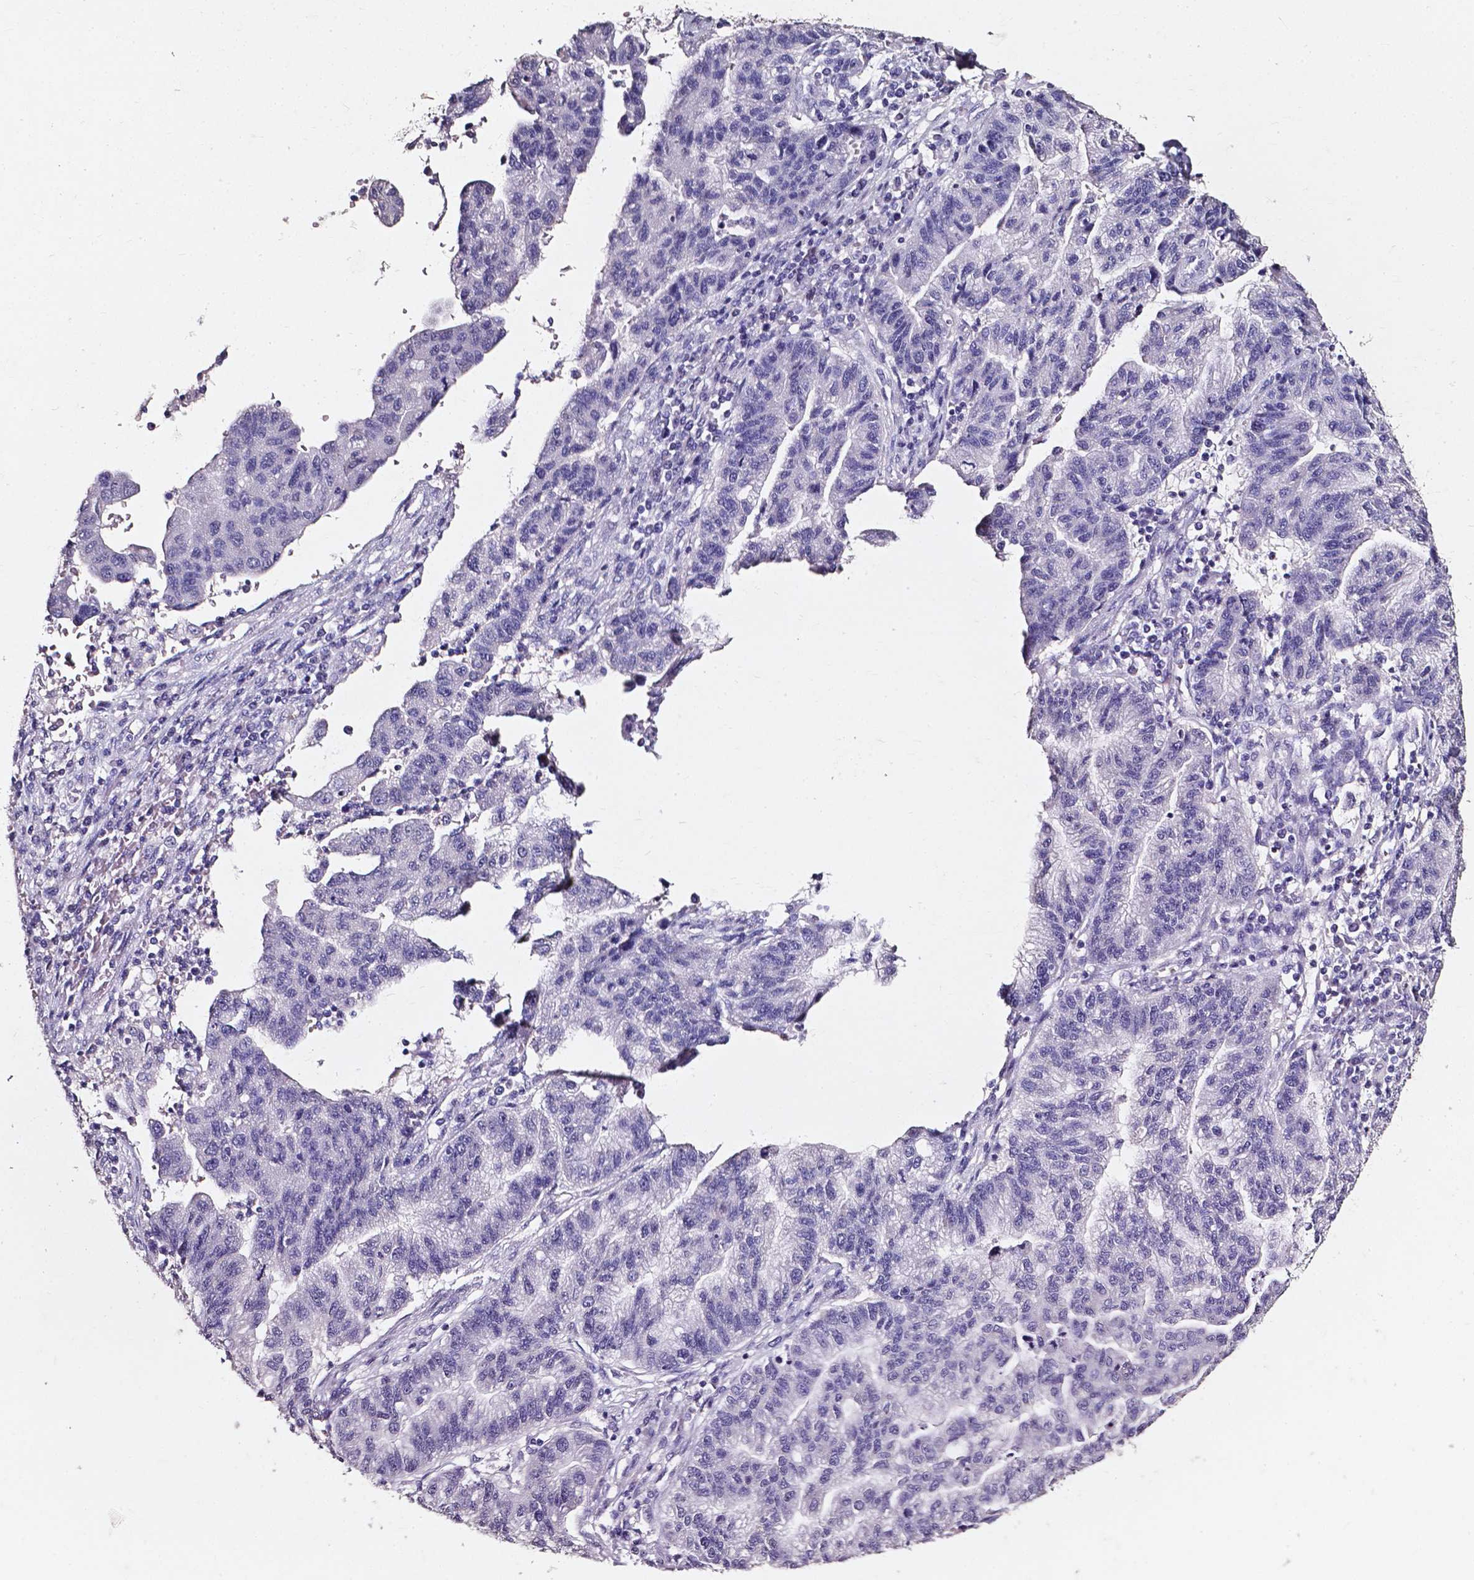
{"staining": {"intensity": "negative", "quantity": "none", "location": "none"}, "tissue": "stomach cancer", "cell_type": "Tumor cells", "image_type": "cancer", "snomed": [{"axis": "morphology", "description": "Adenocarcinoma, NOS"}, {"axis": "topography", "description": "Stomach"}], "caption": "A high-resolution image shows immunohistochemistry staining of adenocarcinoma (stomach), which displays no significant positivity in tumor cells.", "gene": "AKR1B10", "patient": {"sex": "male", "age": 83}}